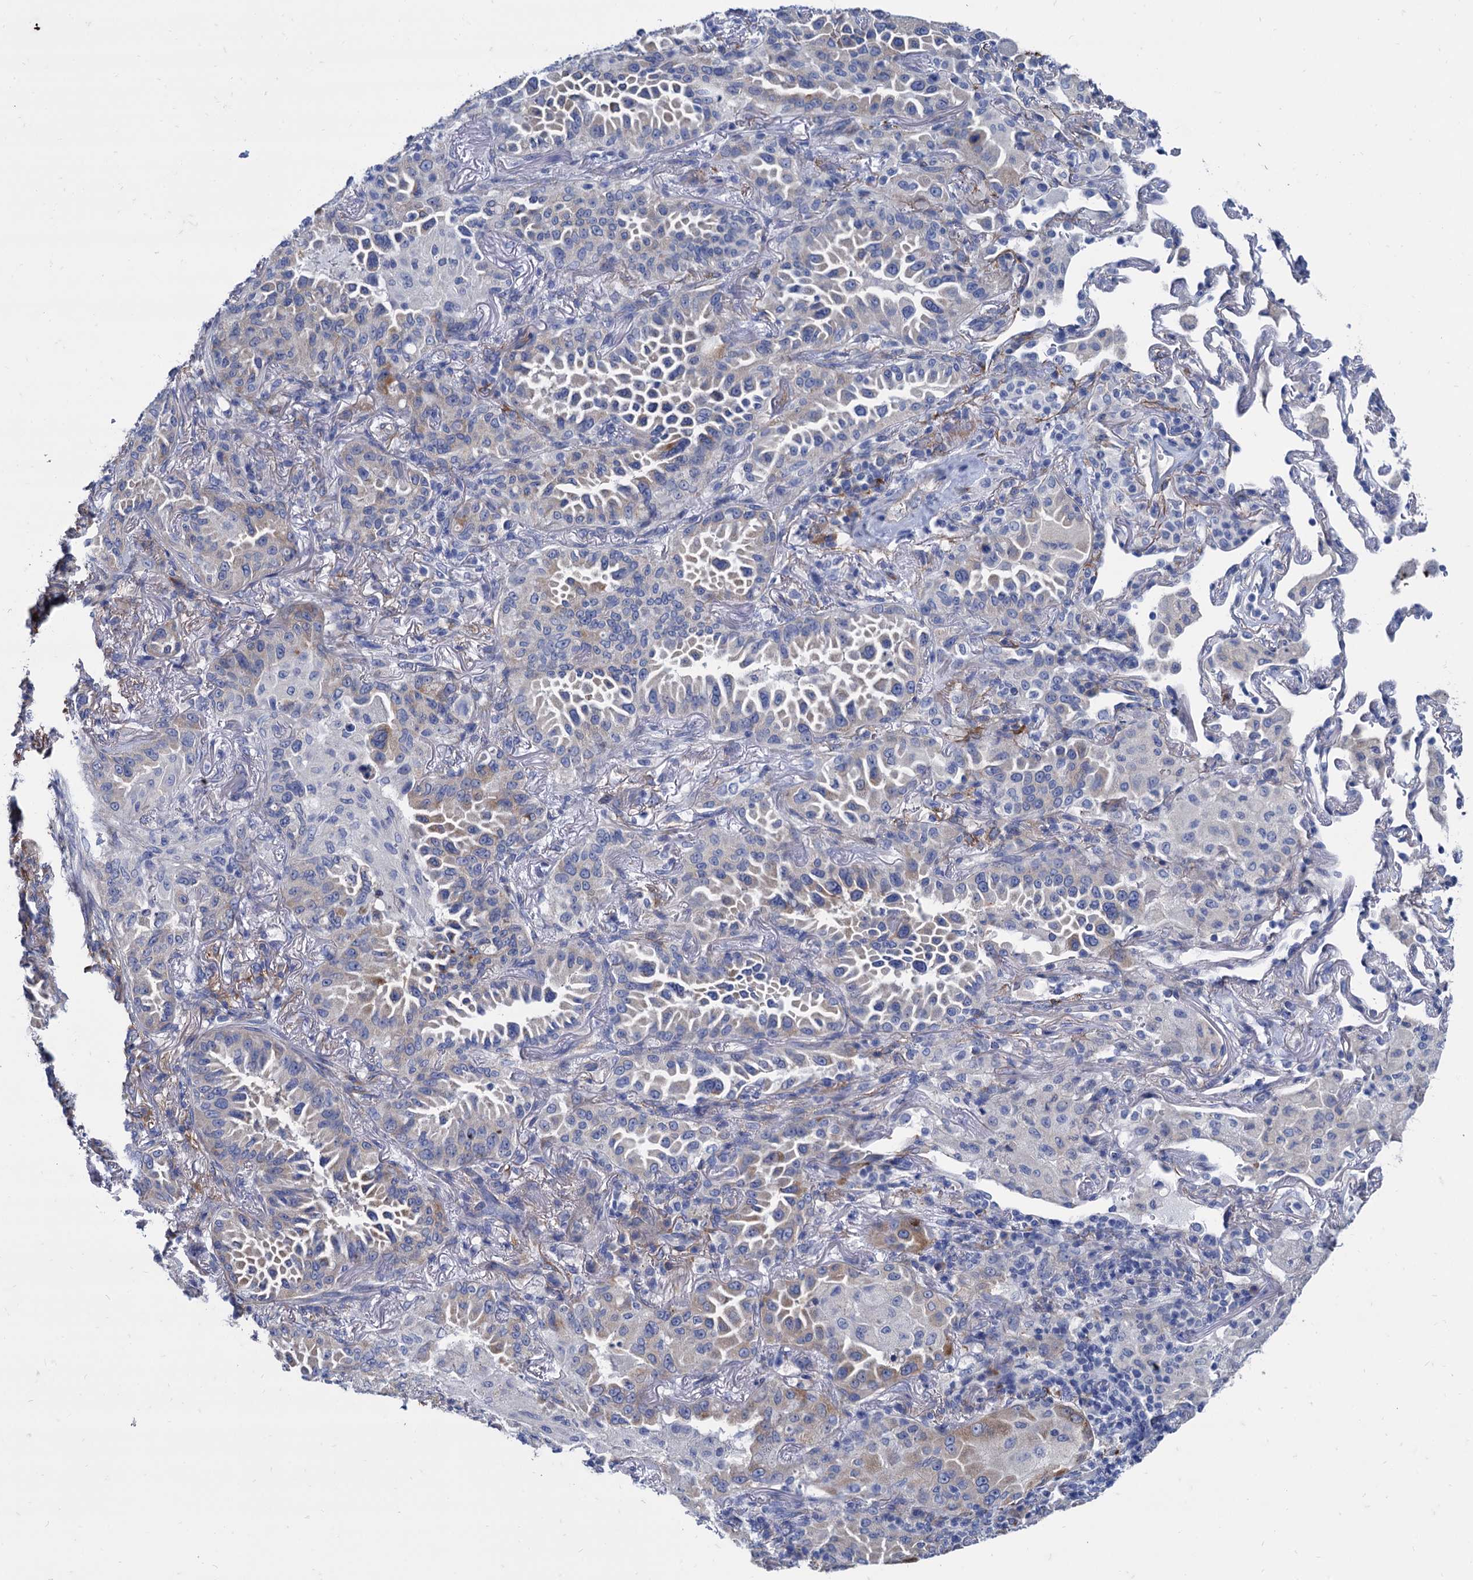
{"staining": {"intensity": "weak", "quantity": "<25%", "location": "cytoplasmic/membranous"}, "tissue": "lung cancer", "cell_type": "Tumor cells", "image_type": "cancer", "snomed": [{"axis": "morphology", "description": "Adenocarcinoma, NOS"}, {"axis": "topography", "description": "Lung"}], "caption": "An IHC photomicrograph of lung cancer is shown. There is no staining in tumor cells of lung cancer.", "gene": "FOXR2", "patient": {"sex": "female", "age": 69}}